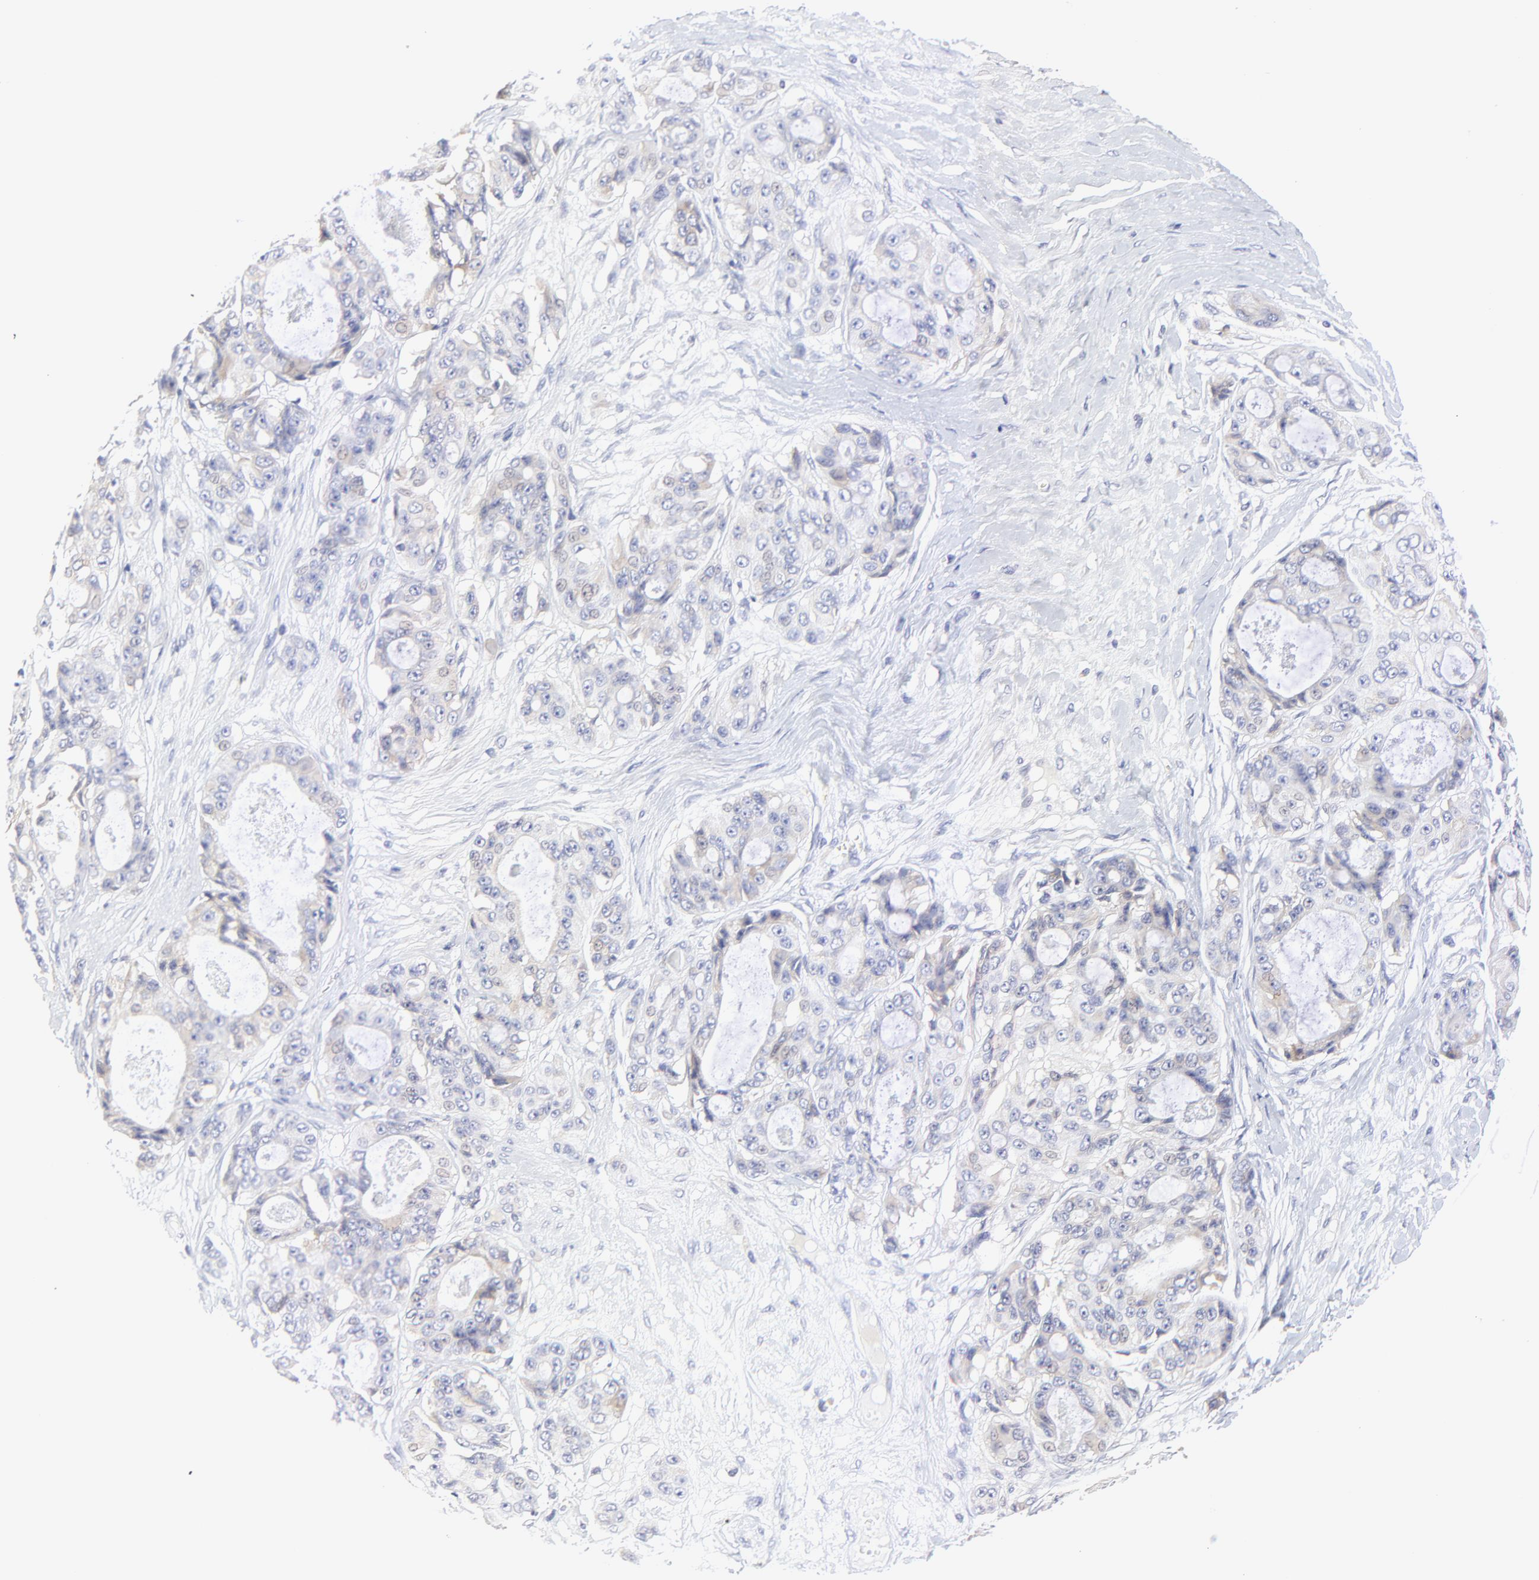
{"staining": {"intensity": "weak", "quantity": ">75%", "location": "cytoplasmic/membranous"}, "tissue": "ovarian cancer", "cell_type": "Tumor cells", "image_type": "cancer", "snomed": [{"axis": "morphology", "description": "Carcinoma, endometroid"}, {"axis": "topography", "description": "Ovary"}], "caption": "Protein expression by immunohistochemistry reveals weak cytoplasmic/membranous staining in approximately >75% of tumor cells in ovarian cancer (endometroid carcinoma).", "gene": "MOSPD2", "patient": {"sex": "female", "age": 61}}